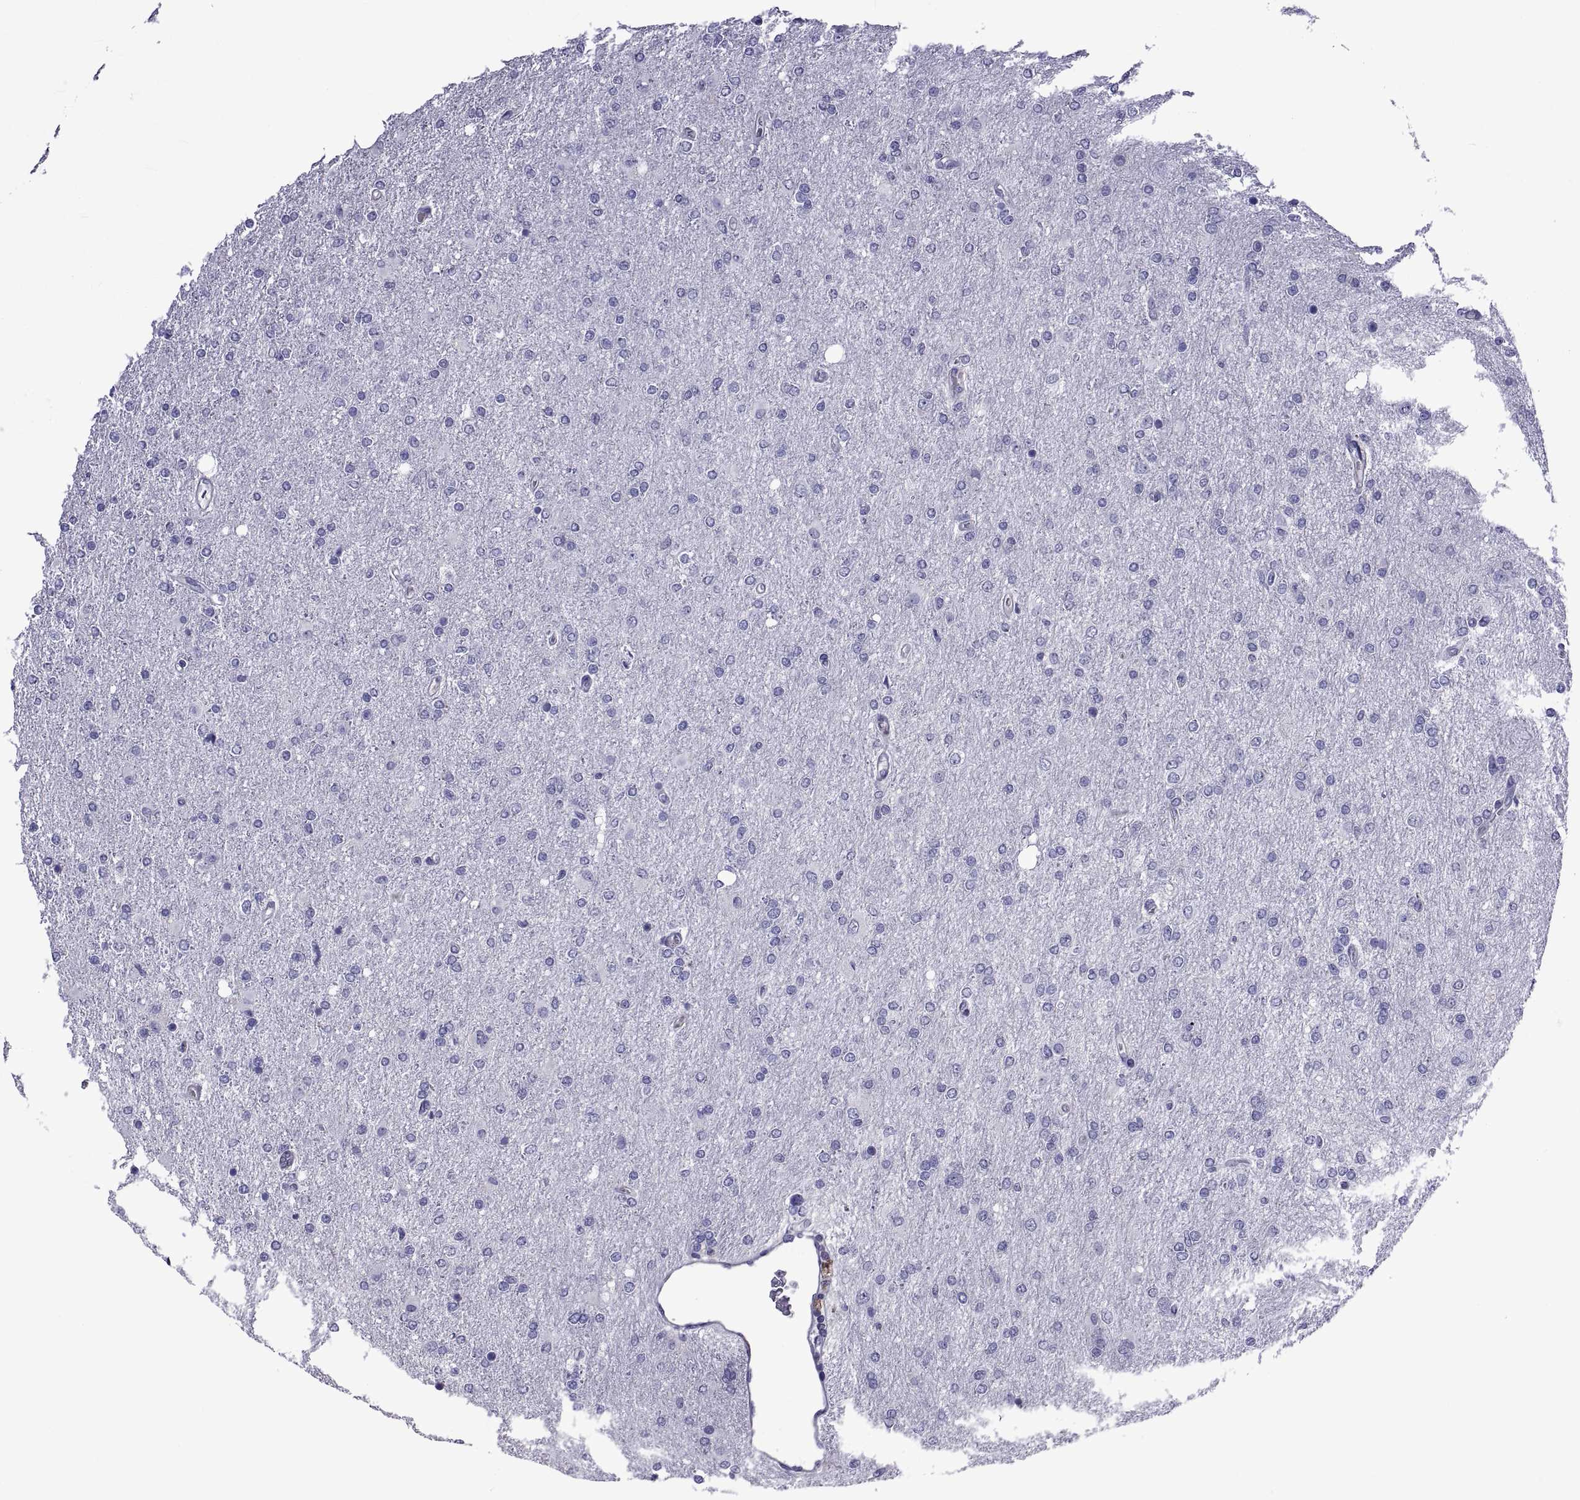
{"staining": {"intensity": "negative", "quantity": "none", "location": "none"}, "tissue": "glioma", "cell_type": "Tumor cells", "image_type": "cancer", "snomed": [{"axis": "morphology", "description": "Glioma, malignant, High grade"}, {"axis": "topography", "description": "Cerebral cortex"}], "caption": "The micrograph demonstrates no significant positivity in tumor cells of malignant glioma (high-grade).", "gene": "LCN9", "patient": {"sex": "male", "age": 70}}